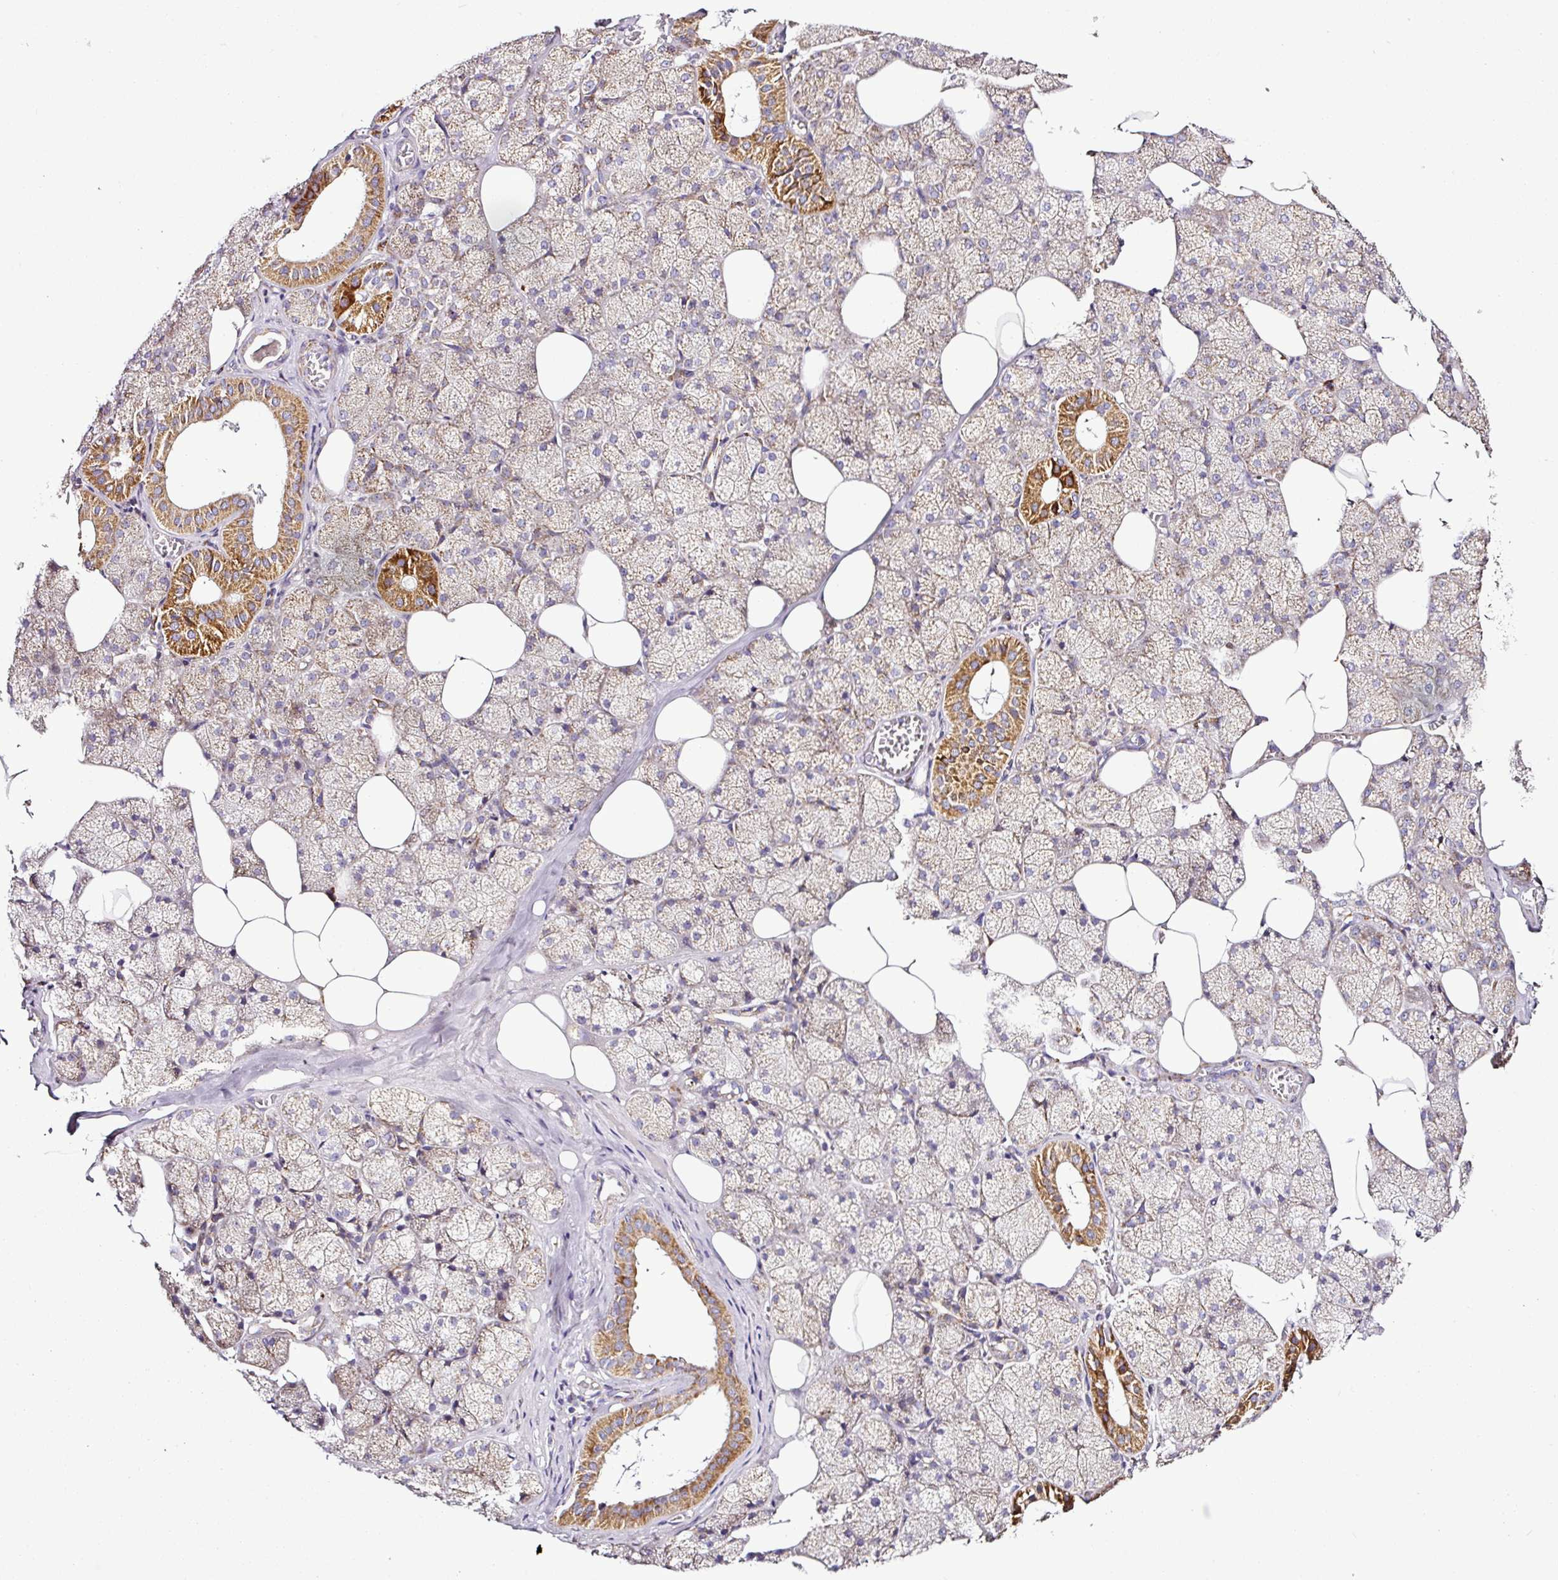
{"staining": {"intensity": "strong", "quantity": "25%-75%", "location": "cytoplasmic/membranous"}, "tissue": "salivary gland", "cell_type": "Glandular cells", "image_type": "normal", "snomed": [{"axis": "morphology", "description": "Normal tissue, NOS"}, {"axis": "topography", "description": "Salivary gland"}, {"axis": "topography", "description": "Peripheral nerve tissue"}], "caption": "Immunohistochemistry (IHC) (DAB) staining of benign human salivary gland exhibits strong cytoplasmic/membranous protein positivity in about 25%-75% of glandular cells.", "gene": "DPAGT1", "patient": {"sex": "male", "age": 38}}